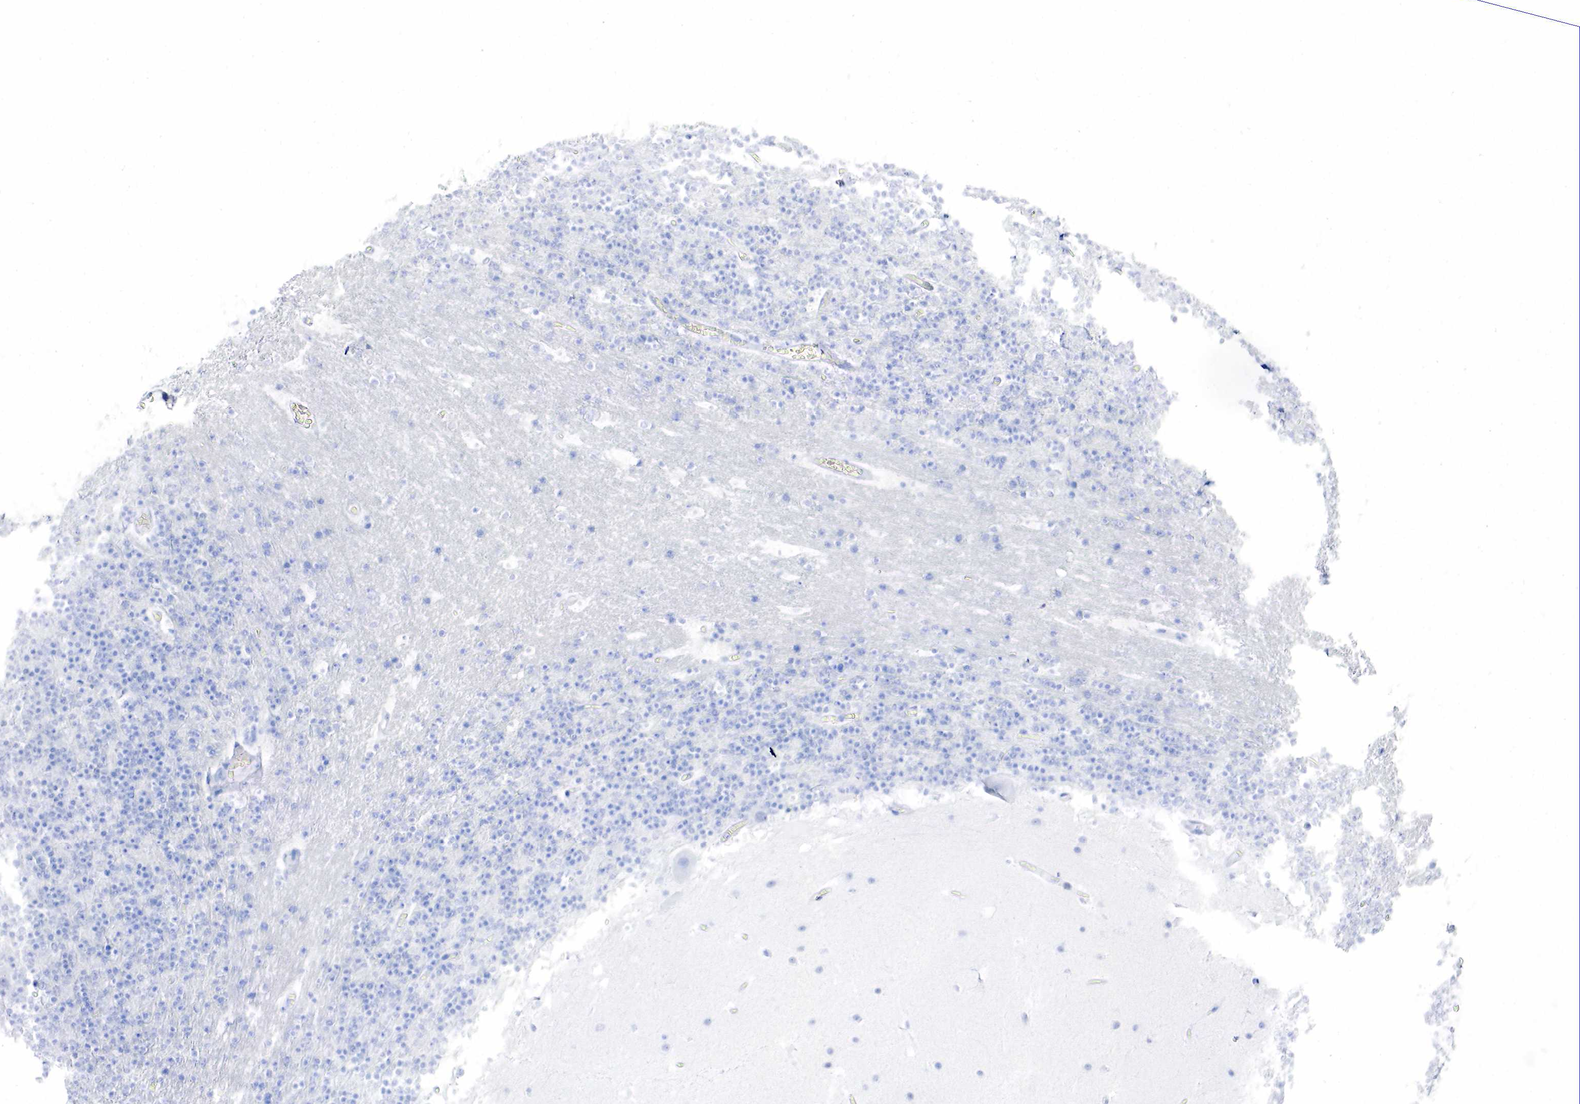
{"staining": {"intensity": "negative", "quantity": "none", "location": "none"}, "tissue": "cerebellum", "cell_type": "Cells in granular layer", "image_type": "normal", "snomed": [{"axis": "morphology", "description": "Normal tissue, NOS"}, {"axis": "topography", "description": "Cerebellum"}], "caption": "Immunohistochemistry of benign human cerebellum demonstrates no staining in cells in granular layer.", "gene": "ESR1", "patient": {"sex": "male", "age": 45}}